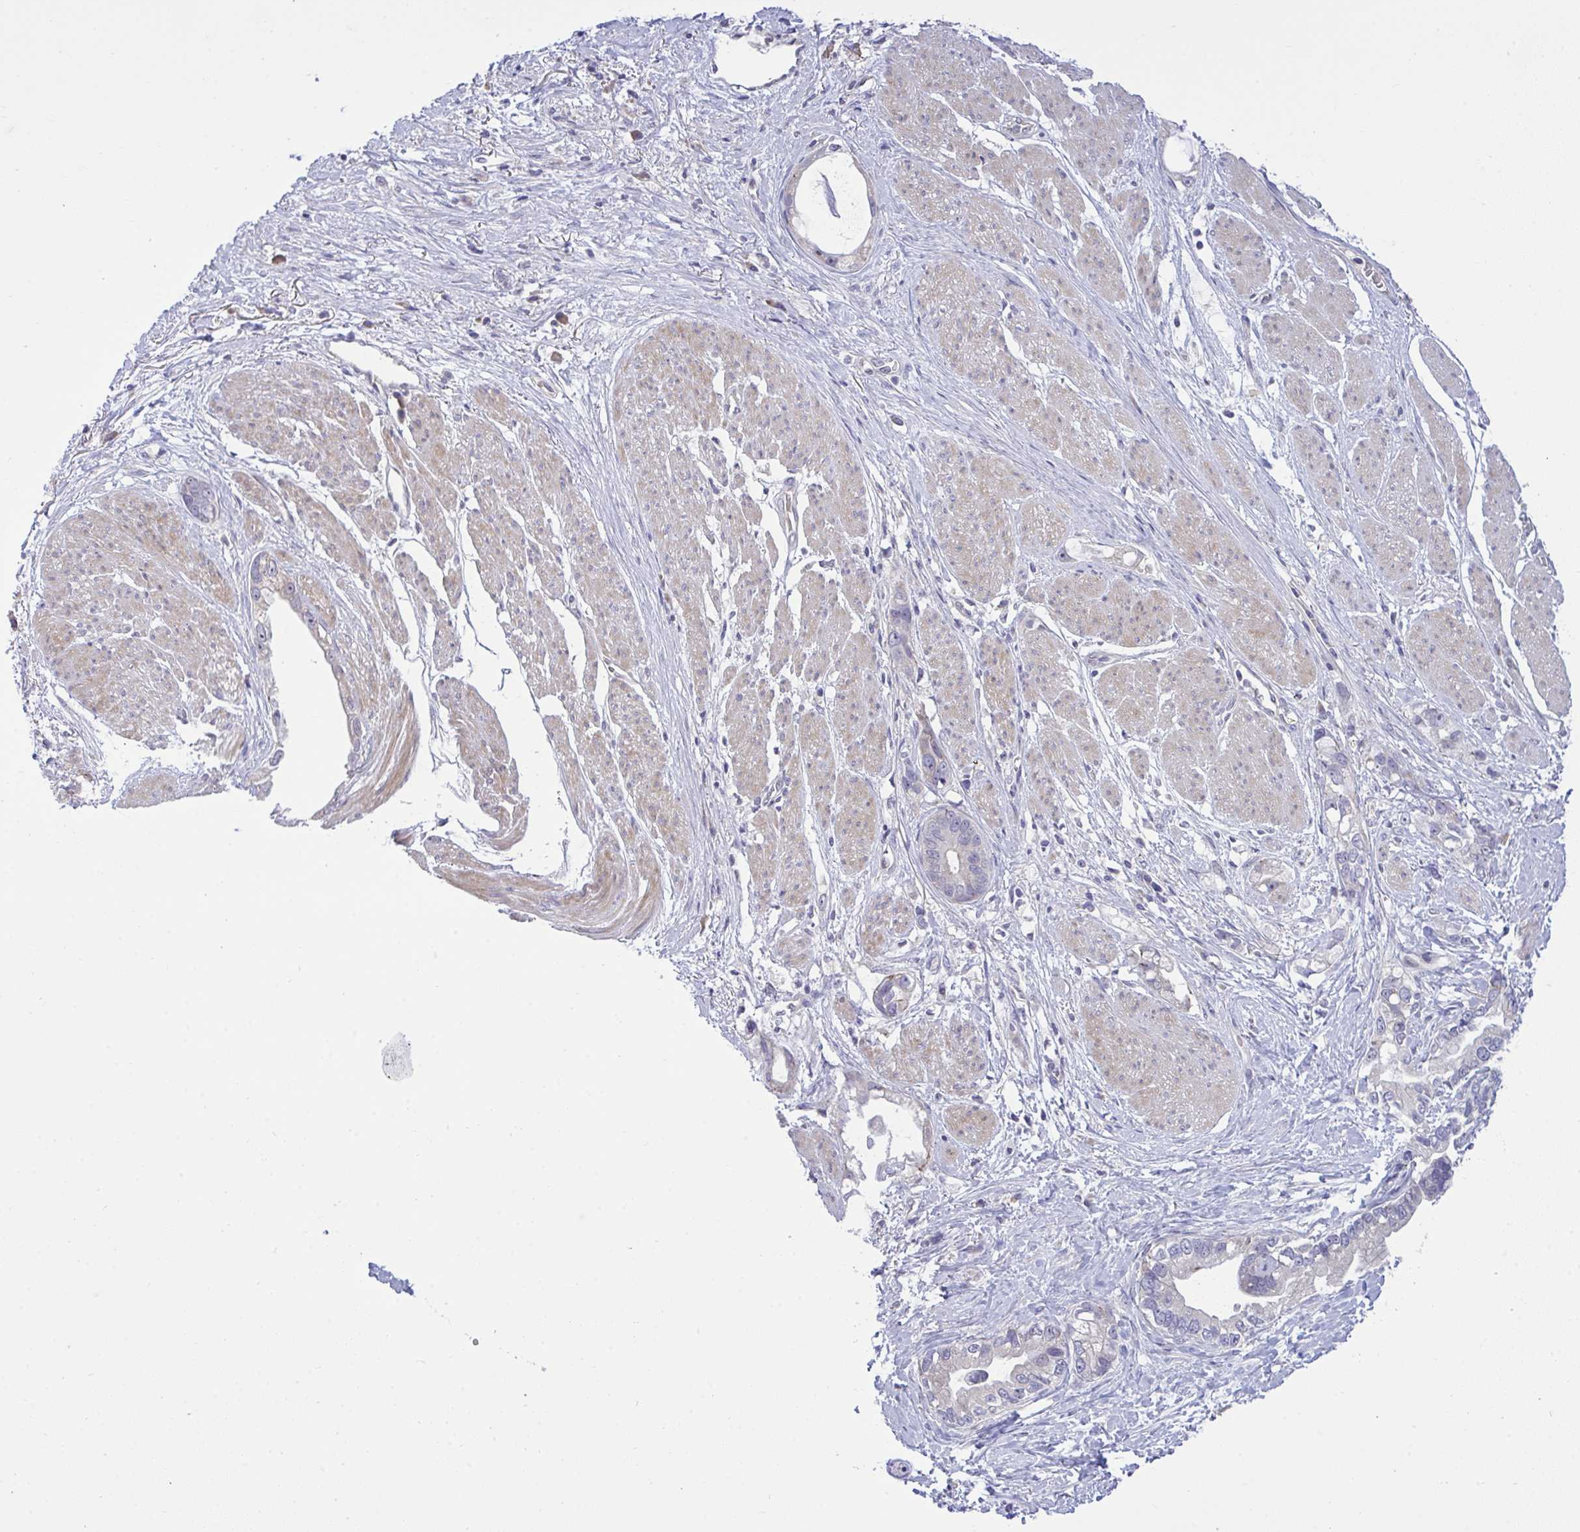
{"staining": {"intensity": "negative", "quantity": "none", "location": "none"}, "tissue": "stomach cancer", "cell_type": "Tumor cells", "image_type": "cancer", "snomed": [{"axis": "morphology", "description": "Adenocarcinoma, NOS"}, {"axis": "topography", "description": "Stomach"}], "caption": "Image shows no protein staining in tumor cells of adenocarcinoma (stomach) tissue.", "gene": "HMBOX1", "patient": {"sex": "male", "age": 55}}